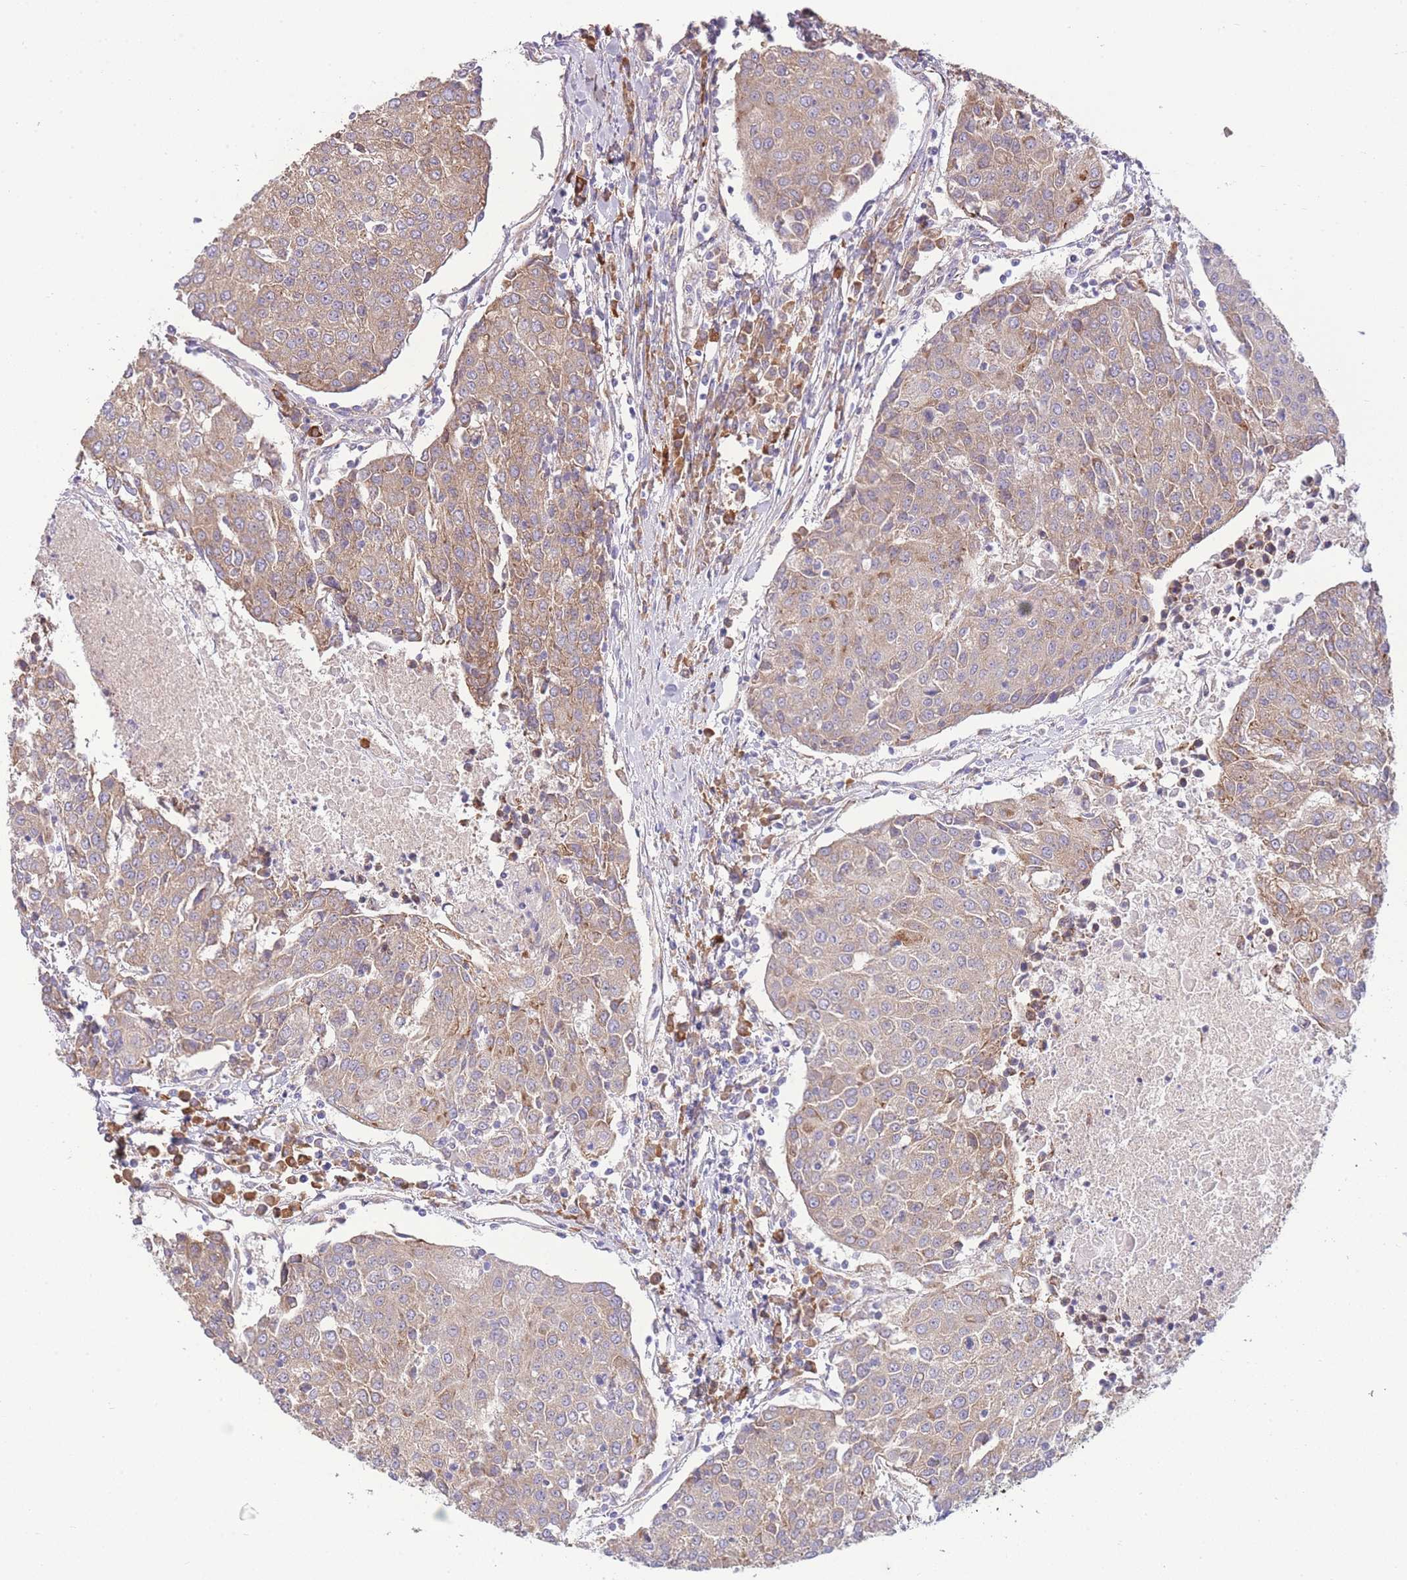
{"staining": {"intensity": "moderate", "quantity": ">75%", "location": "cytoplasmic/membranous"}, "tissue": "urothelial cancer", "cell_type": "Tumor cells", "image_type": "cancer", "snomed": [{"axis": "morphology", "description": "Urothelial carcinoma, High grade"}, {"axis": "topography", "description": "Urinary bladder"}], "caption": "A brown stain labels moderate cytoplasmic/membranous positivity of a protein in urothelial carcinoma (high-grade) tumor cells.", "gene": "BEX1", "patient": {"sex": "female", "age": 85}}